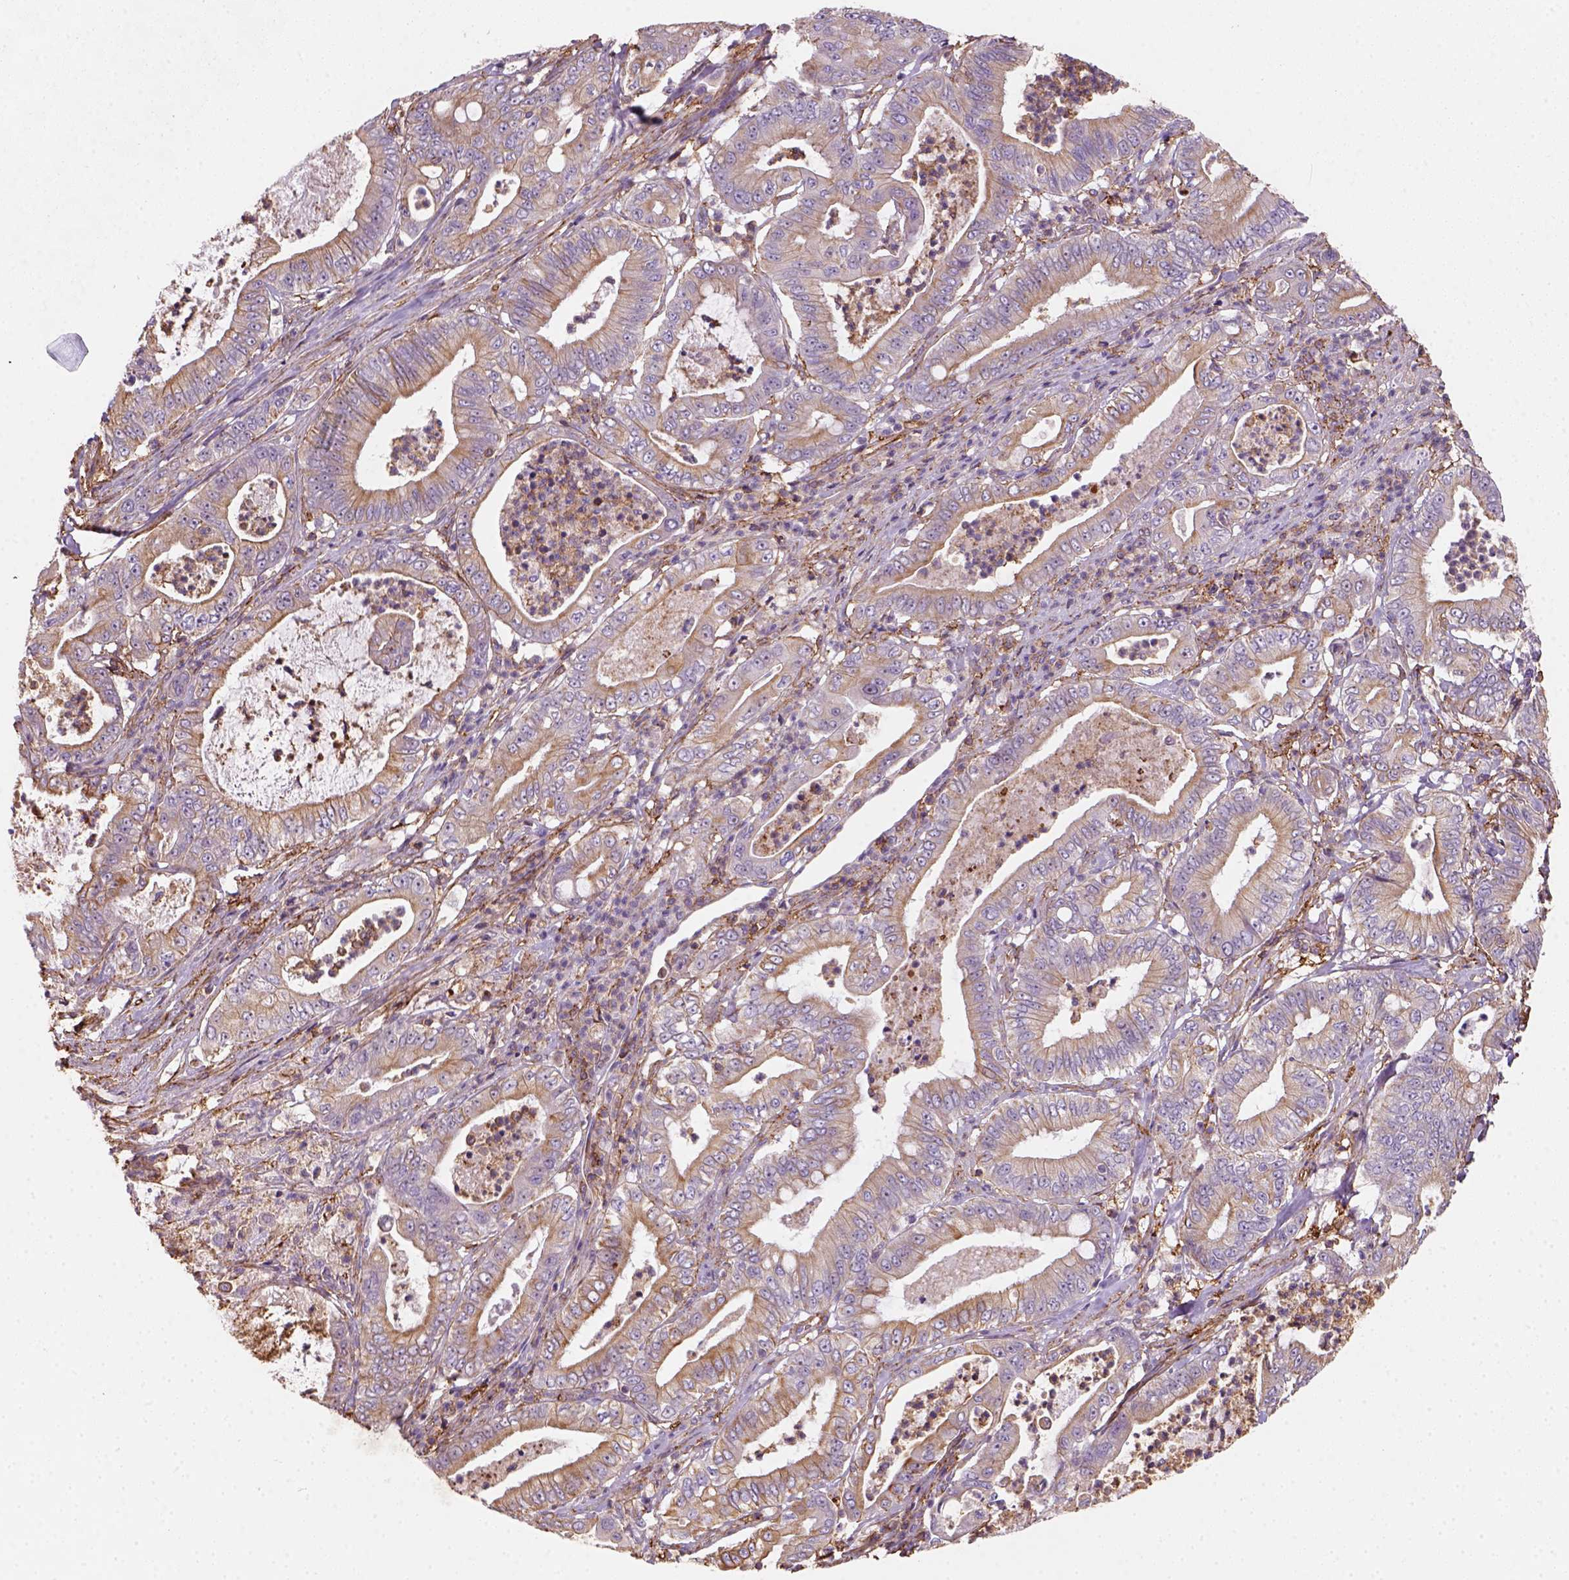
{"staining": {"intensity": "moderate", "quantity": "<25%", "location": "cytoplasmic/membranous"}, "tissue": "pancreatic cancer", "cell_type": "Tumor cells", "image_type": "cancer", "snomed": [{"axis": "morphology", "description": "Adenocarcinoma, NOS"}, {"axis": "topography", "description": "Pancreas"}], "caption": "Immunohistochemistry staining of pancreatic cancer, which shows low levels of moderate cytoplasmic/membranous expression in approximately <25% of tumor cells indicating moderate cytoplasmic/membranous protein expression. The staining was performed using DAB (brown) for protein detection and nuclei were counterstained in hematoxylin (blue).", "gene": "GPRC5D", "patient": {"sex": "male", "age": 71}}